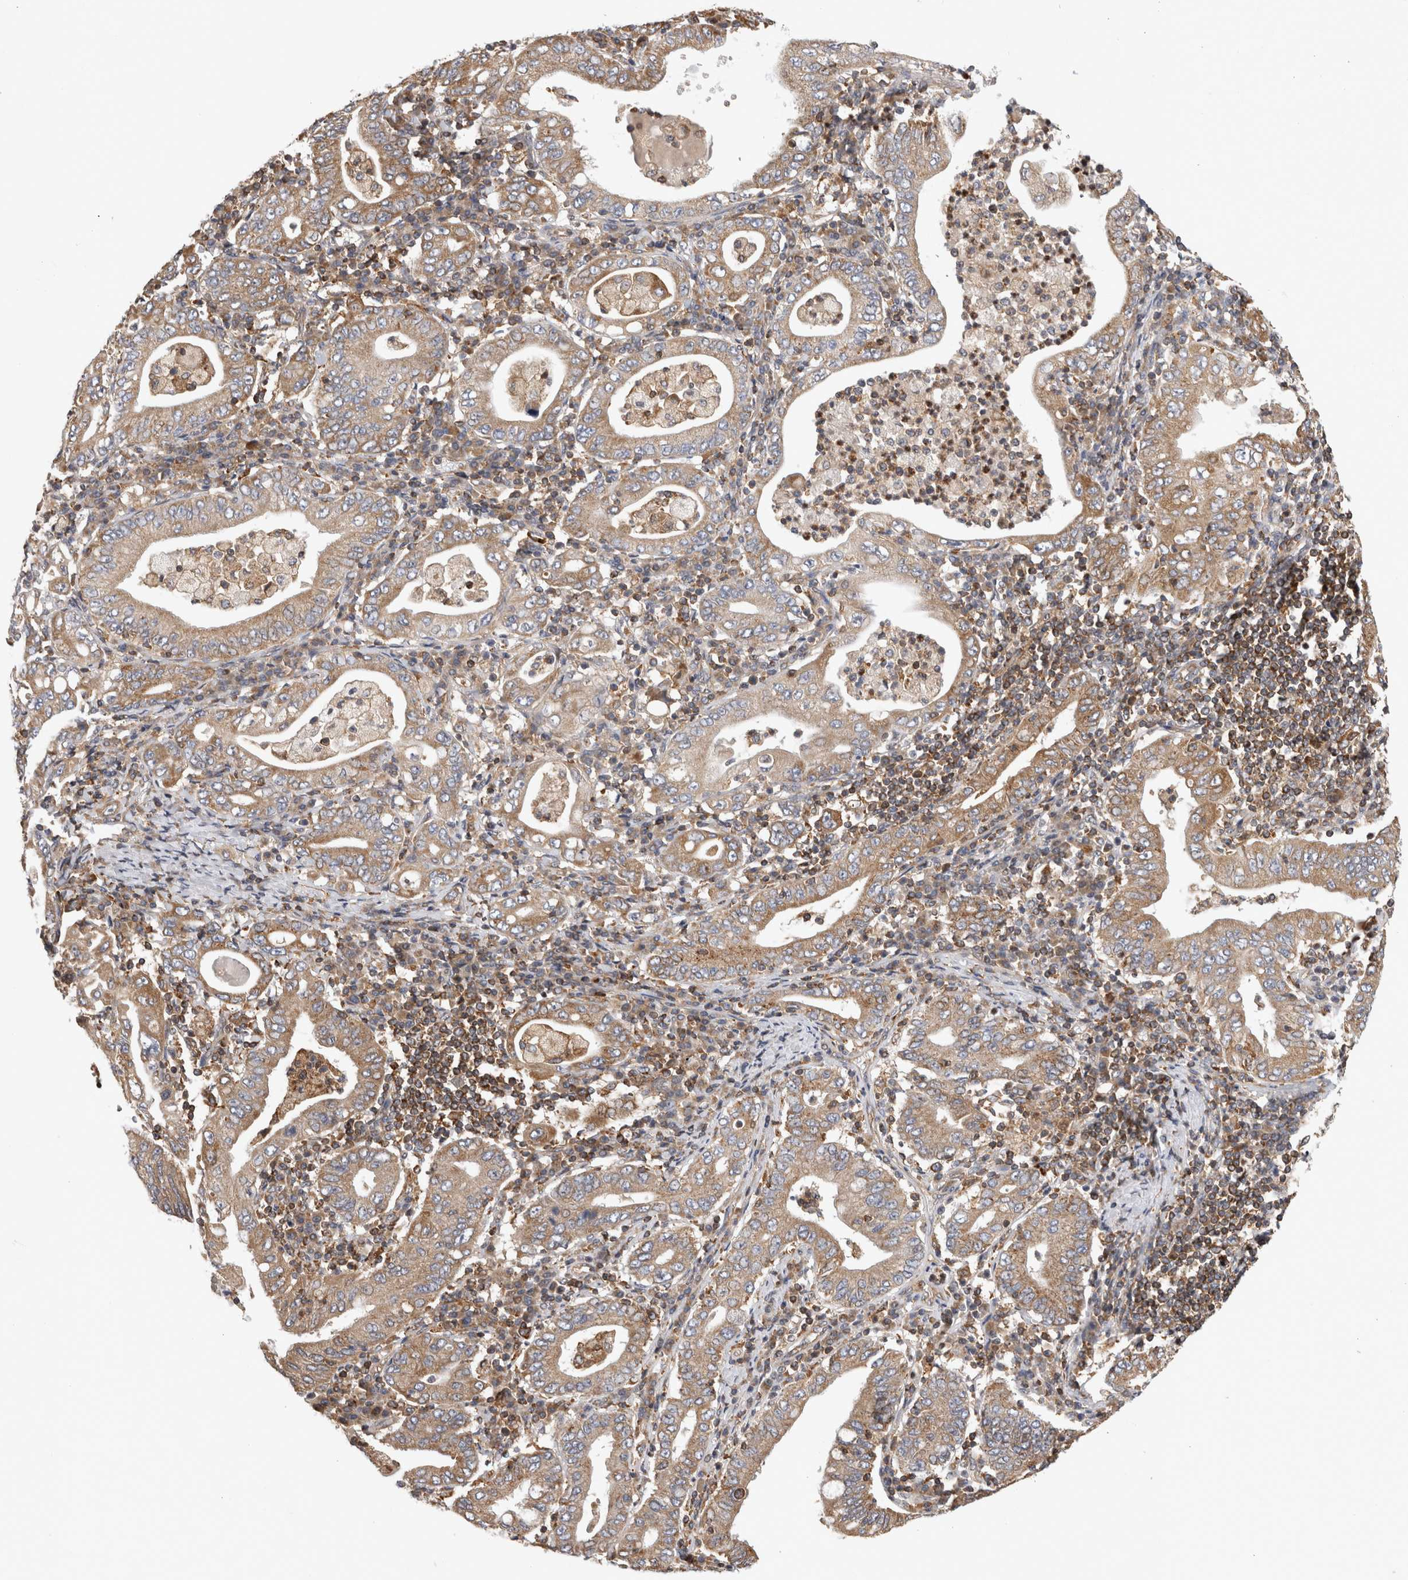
{"staining": {"intensity": "moderate", "quantity": ">75%", "location": "cytoplasmic/membranous"}, "tissue": "stomach cancer", "cell_type": "Tumor cells", "image_type": "cancer", "snomed": [{"axis": "morphology", "description": "Normal tissue, NOS"}, {"axis": "morphology", "description": "Adenocarcinoma, NOS"}, {"axis": "topography", "description": "Esophagus"}, {"axis": "topography", "description": "Stomach, upper"}, {"axis": "topography", "description": "Peripheral nerve tissue"}], "caption": "Stomach cancer (adenocarcinoma) was stained to show a protein in brown. There is medium levels of moderate cytoplasmic/membranous expression in approximately >75% of tumor cells.", "gene": "GRIK2", "patient": {"sex": "male", "age": 62}}